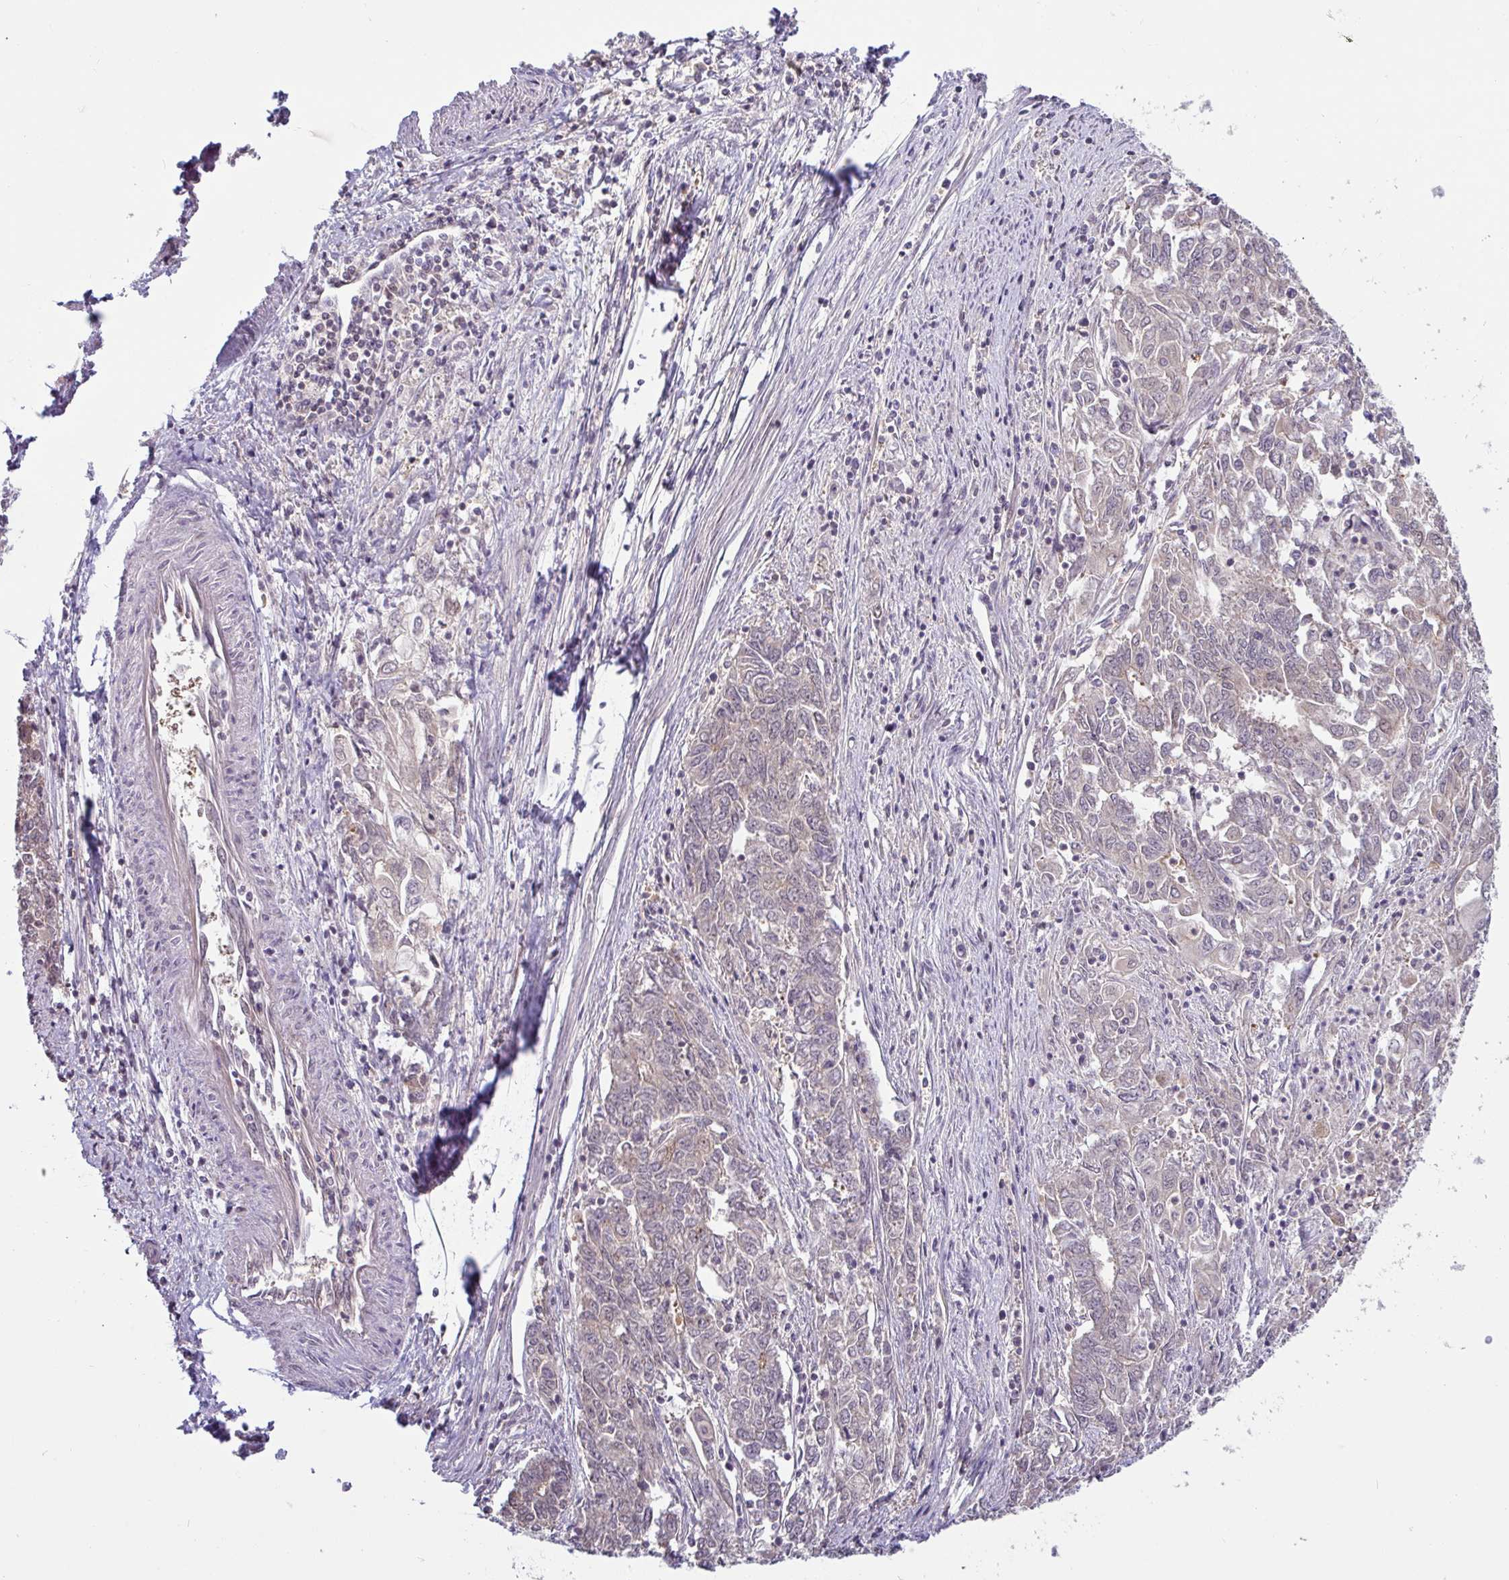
{"staining": {"intensity": "weak", "quantity": "<25%", "location": "cytoplasmic/membranous"}, "tissue": "endometrial cancer", "cell_type": "Tumor cells", "image_type": "cancer", "snomed": [{"axis": "morphology", "description": "Adenocarcinoma, NOS"}, {"axis": "topography", "description": "Endometrium"}], "caption": "Protein analysis of endometrial adenocarcinoma demonstrates no significant staining in tumor cells.", "gene": "SHB", "patient": {"sex": "female", "age": 54}}